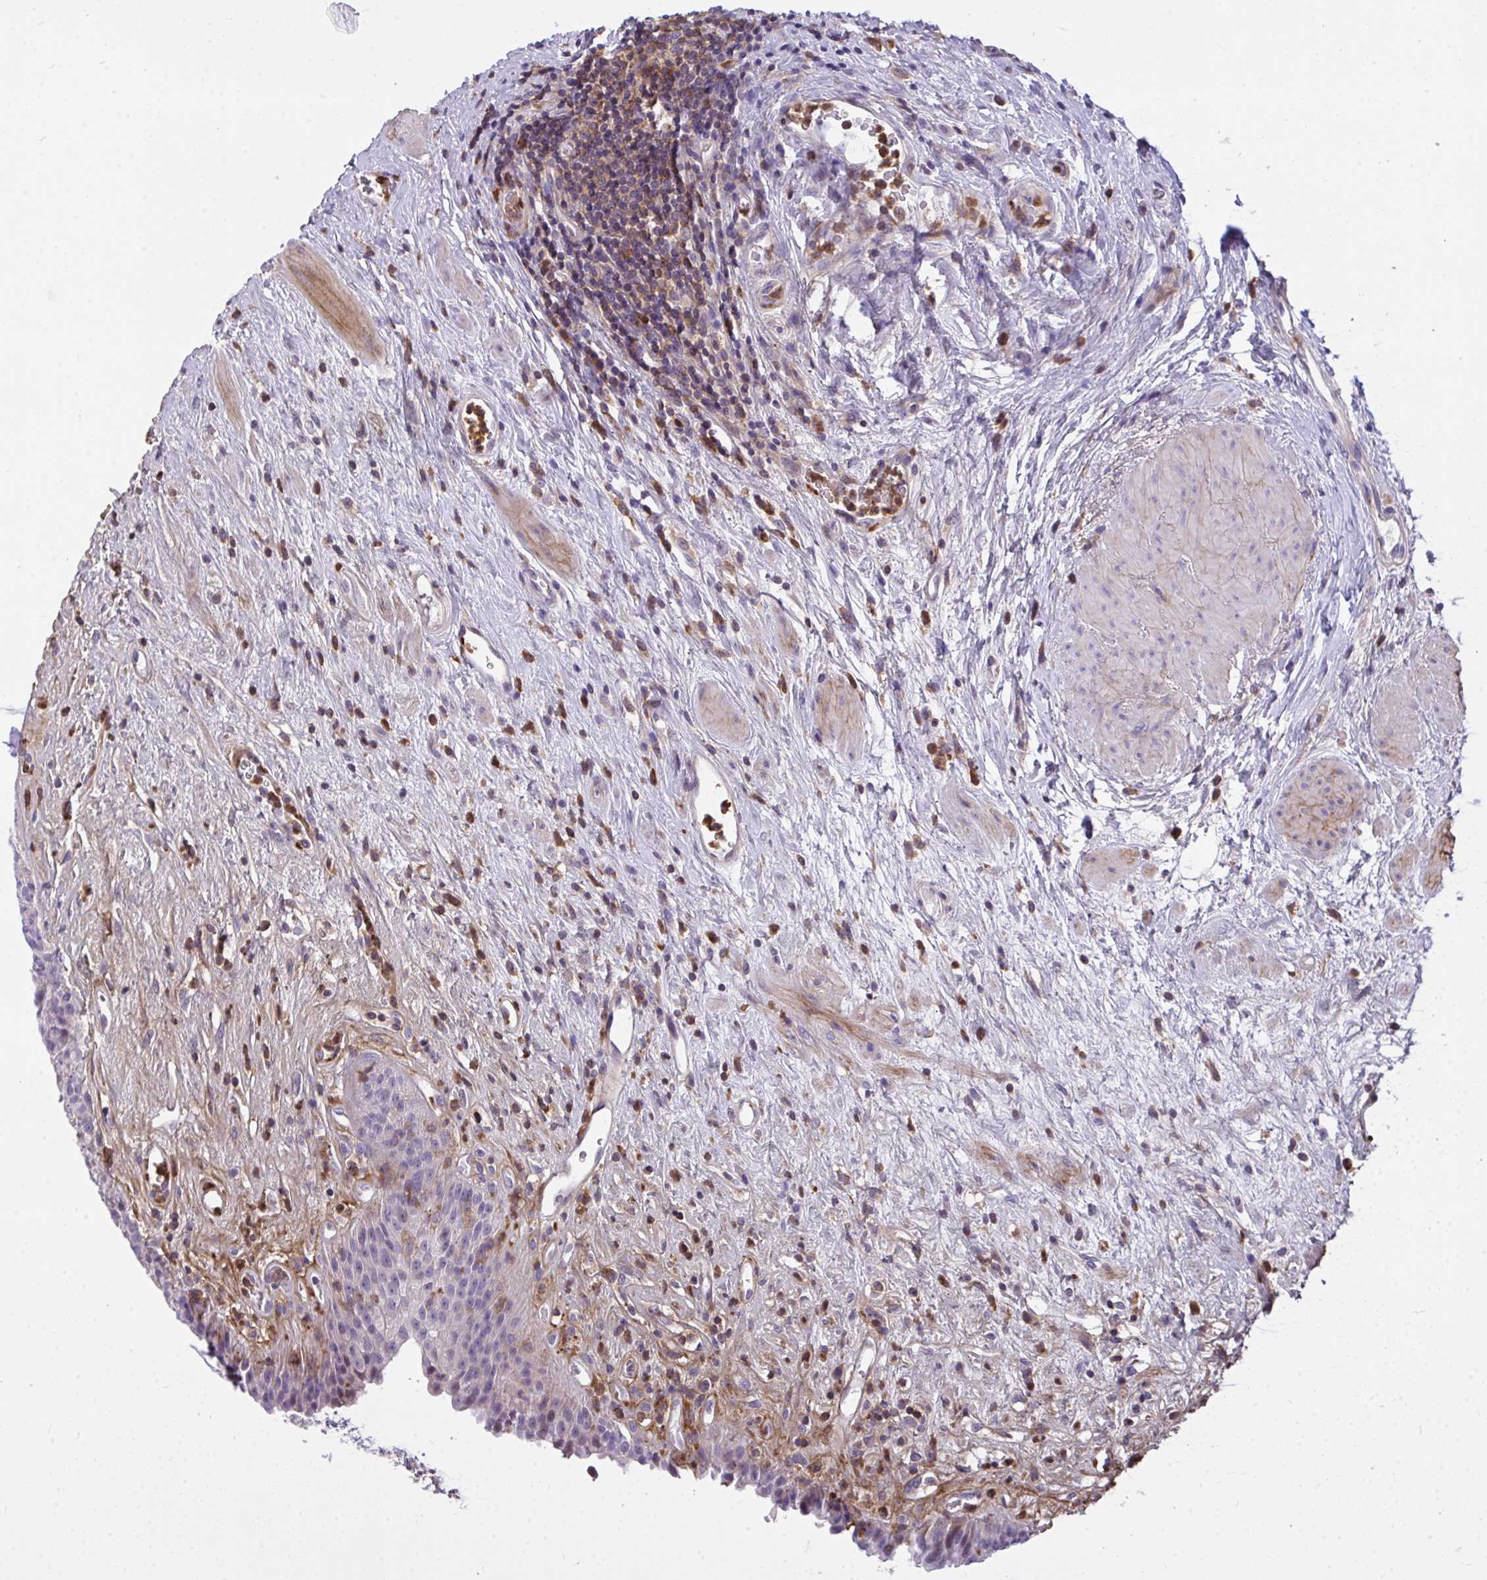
{"staining": {"intensity": "weak", "quantity": "<25%", "location": "cytoplasmic/membranous"}, "tissue": "urinary bladder", "cell_type": "Urothelial cells", "image_type": "normal", "snomed": [{"axis": "morphology", "description": "Normal tissue, NOS"}, {"axis": "topography", "description": "Urinary bladder"}], "caption": "A high-resolution histopathology image shows immunohistochemistry (IHC) staining of normal urinary bladder, which exhibits no significant positivity in urothelial cells. Nuclei are stained in blue.", "gene": "AP5M1", "patient": {"sex": "female", "age": 56}}